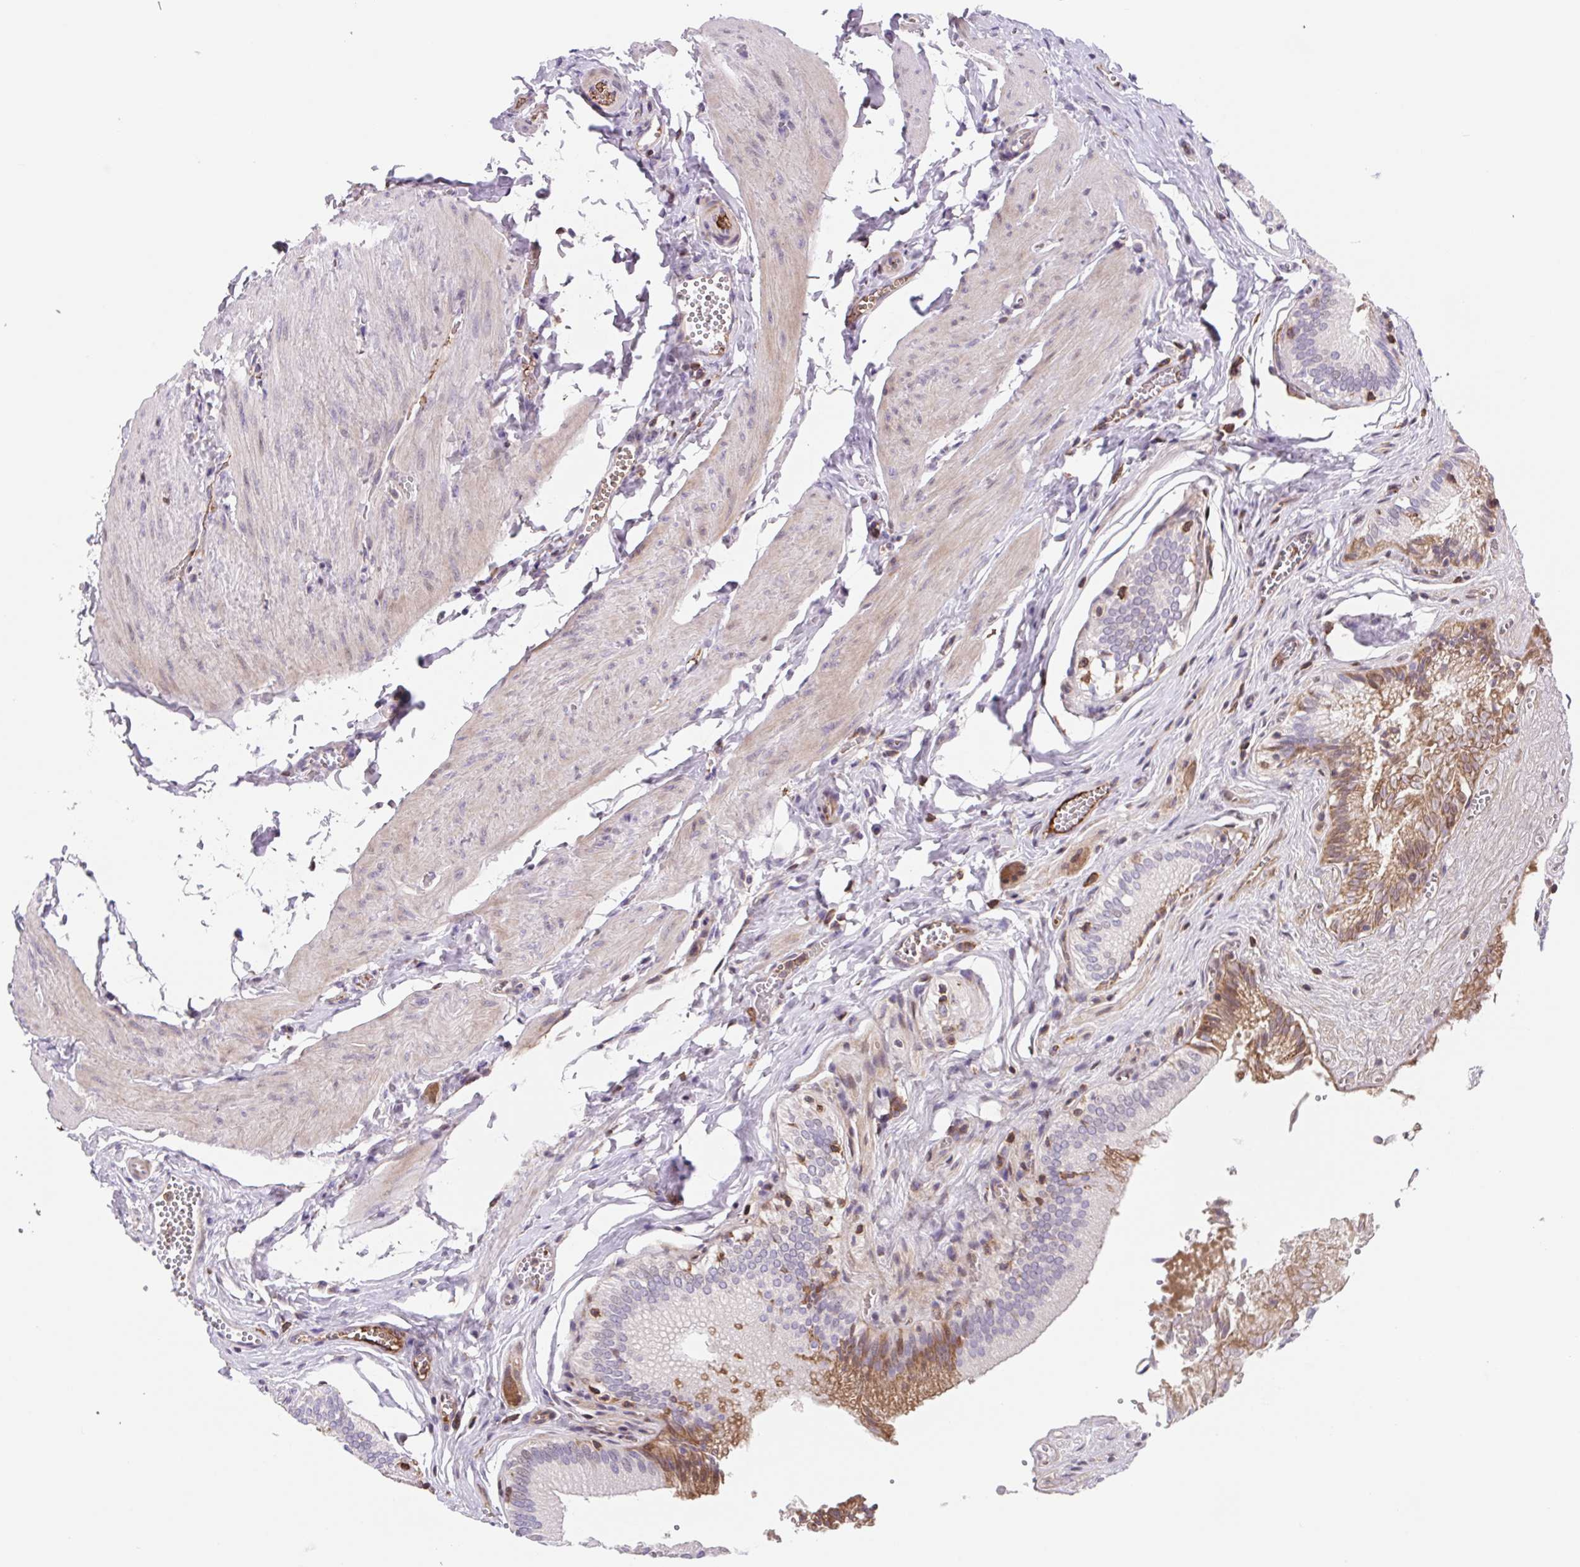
{"staining": {"intensity": "moderate", "quantity": "<25%", "location": "cytoplasmic/membranous"}, "tissue": "gallbladder", "cell_type": "Glandular cells", "image_type": "normal", "snomed": [{"axis": "morphology", "description": "Normal tissue, NOS"}, {"axis": "topography", "description": "Gallbladder"}, {"axis": "topography", "description": "Peripheral nerve tissue"}], "caption": "Immunohistochemical staining of unremarkable human gallbladder reveals <25% levels of moderate cytoplasmic/membranous protein positivity in approximately <25% of glandular cells. The staining was performed using DAB (3,3'-diaminobenzidine) to visualize the protein expression in brown, while the nuclei were stained in blue with hematoxylin (Magnification: 20x).", "gene": "TPRG1", "patient": {"sex": "male", "age": 17}}